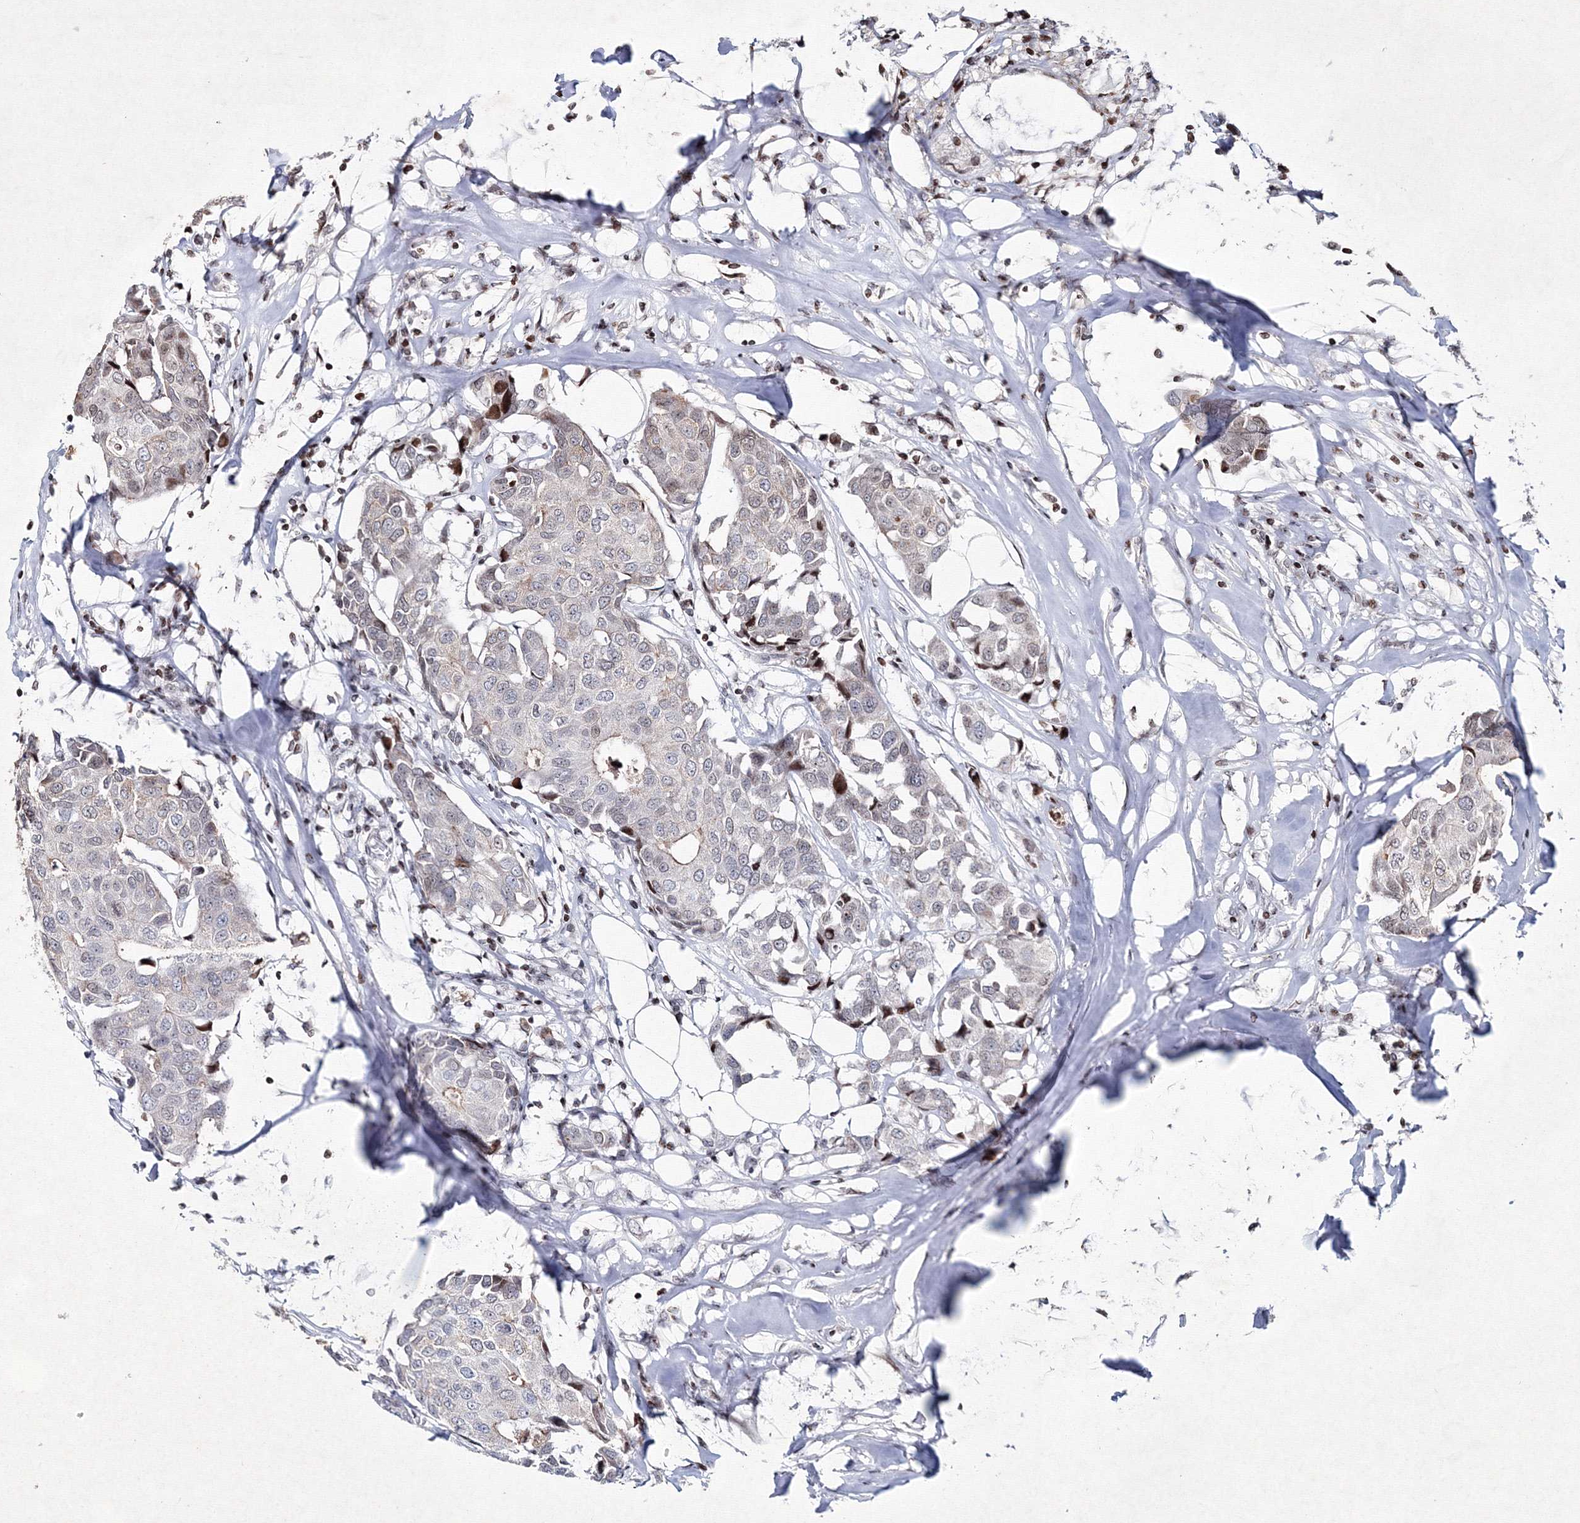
{"staining": {"intensity": "negative", "quantity": "none", "location": "none"}, "tissue": "breast cancer", "cell_type": "Tumor cells", "image_type": "cancer", "snomed": [{"axis": "morphology", "description": "Duct carcinoma"}, {"axis": "topography", "description": "Breast"}], "caption": "This is an IHC photomicrograph of breast cancer (invasive ductal carcinoma). There is no expression in tumor cells.", "gene": "SMIM29", "patient": {"sex": "female", "age": 80}}